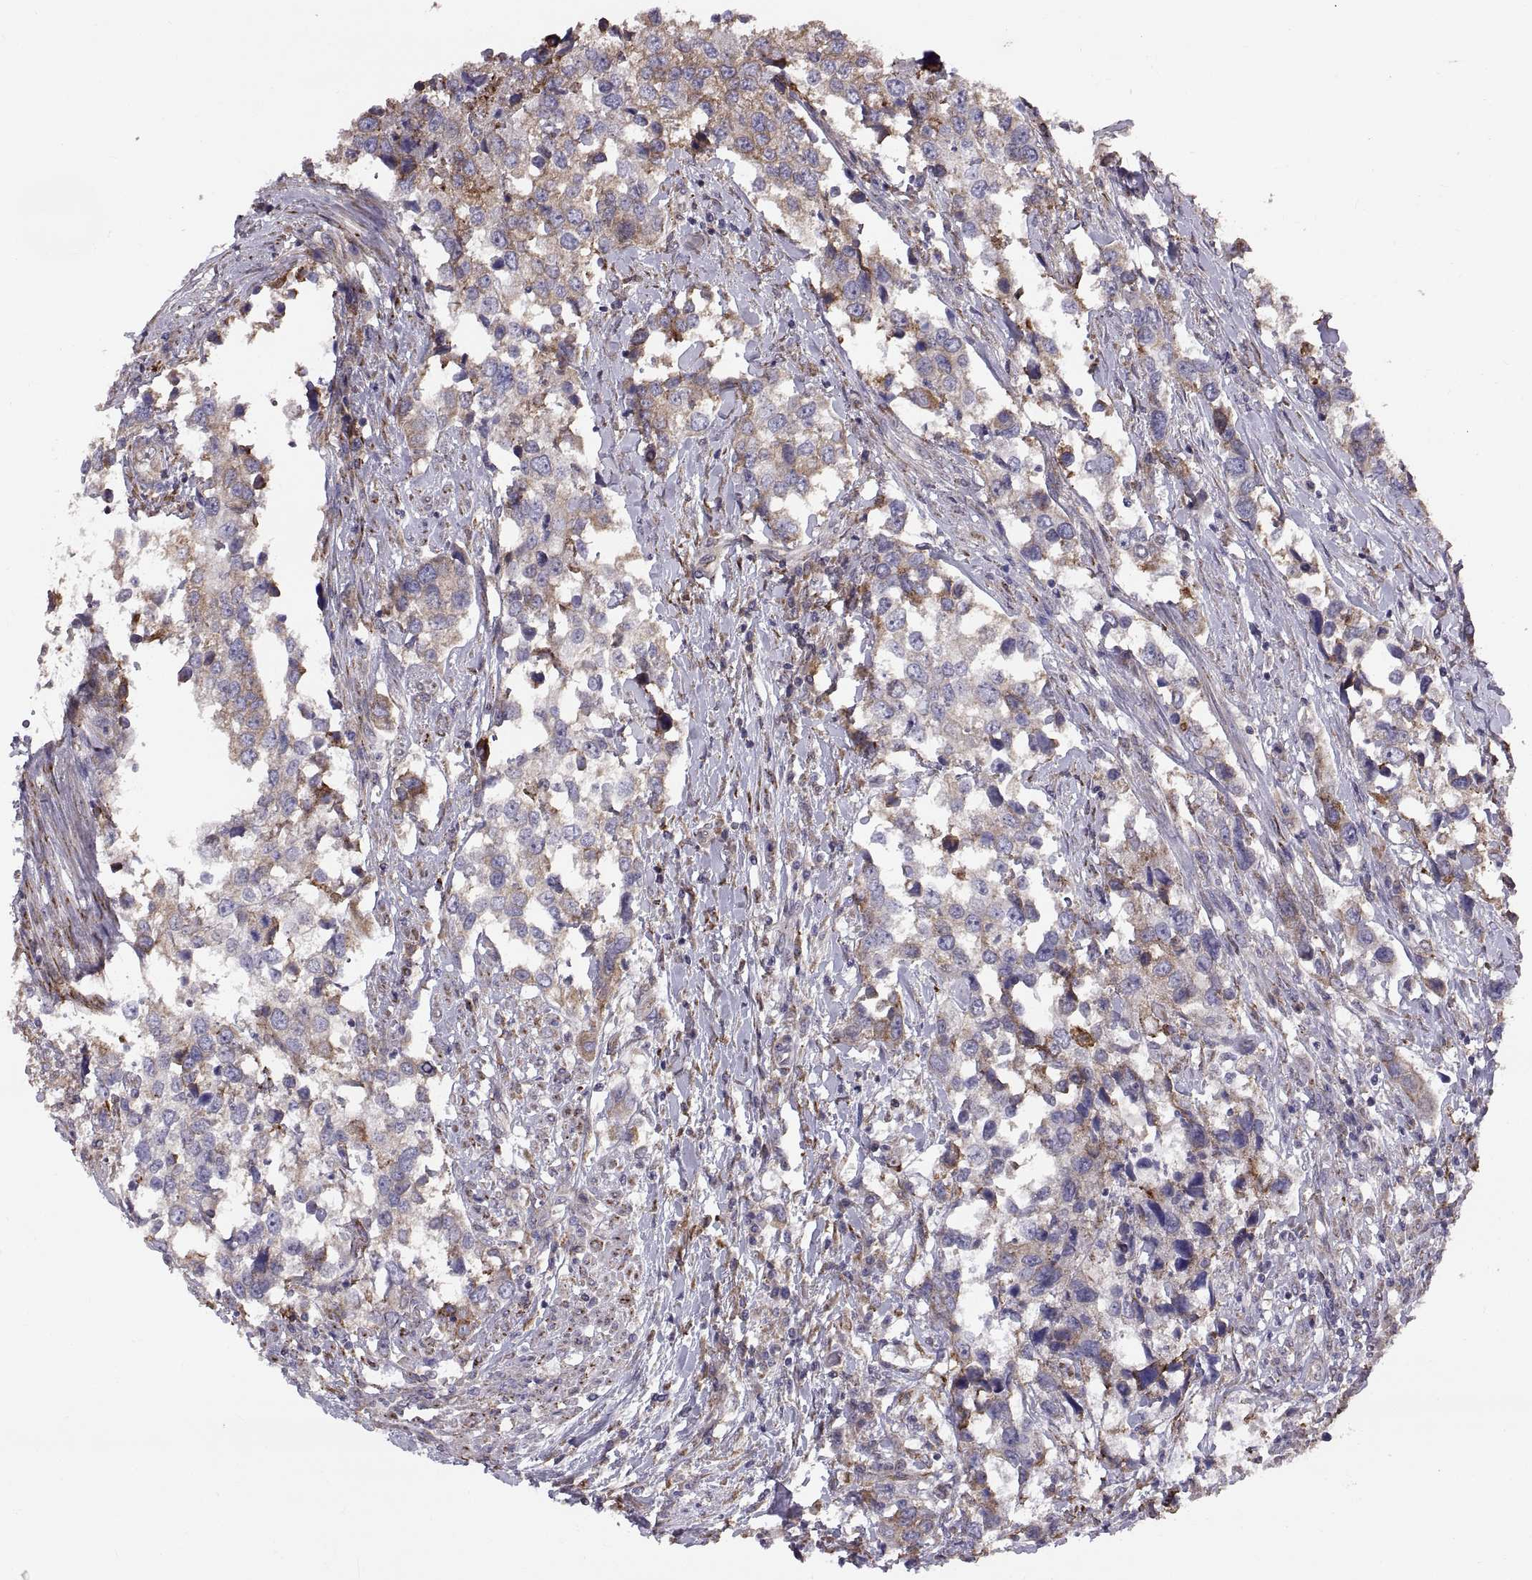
{"staining": {"intensity": "moderate", "quantity": ">75%", "location": "cytoplasmic/membranous"}, "tissue": "urothelial cancer", "cell_type": "Tumor cells", "image_type": "cancer", "snomed": [{"axis": "morphology", "description": "Urothelial carcinoma, NOS"}, {"axis": "morphology", "description": "Urothelial carcinoma, High grade"}, {"axis": "topography", "description": "Urinary bladder"}], "caption": "Immunohistochemical staining of human urothelial cancer reveals moderate cytoplasmic/membranous protein staining in approximately >75% of tumor cells.", "gene": "PLEKHB2", "patient": {"sex": "male", "age": 63}}